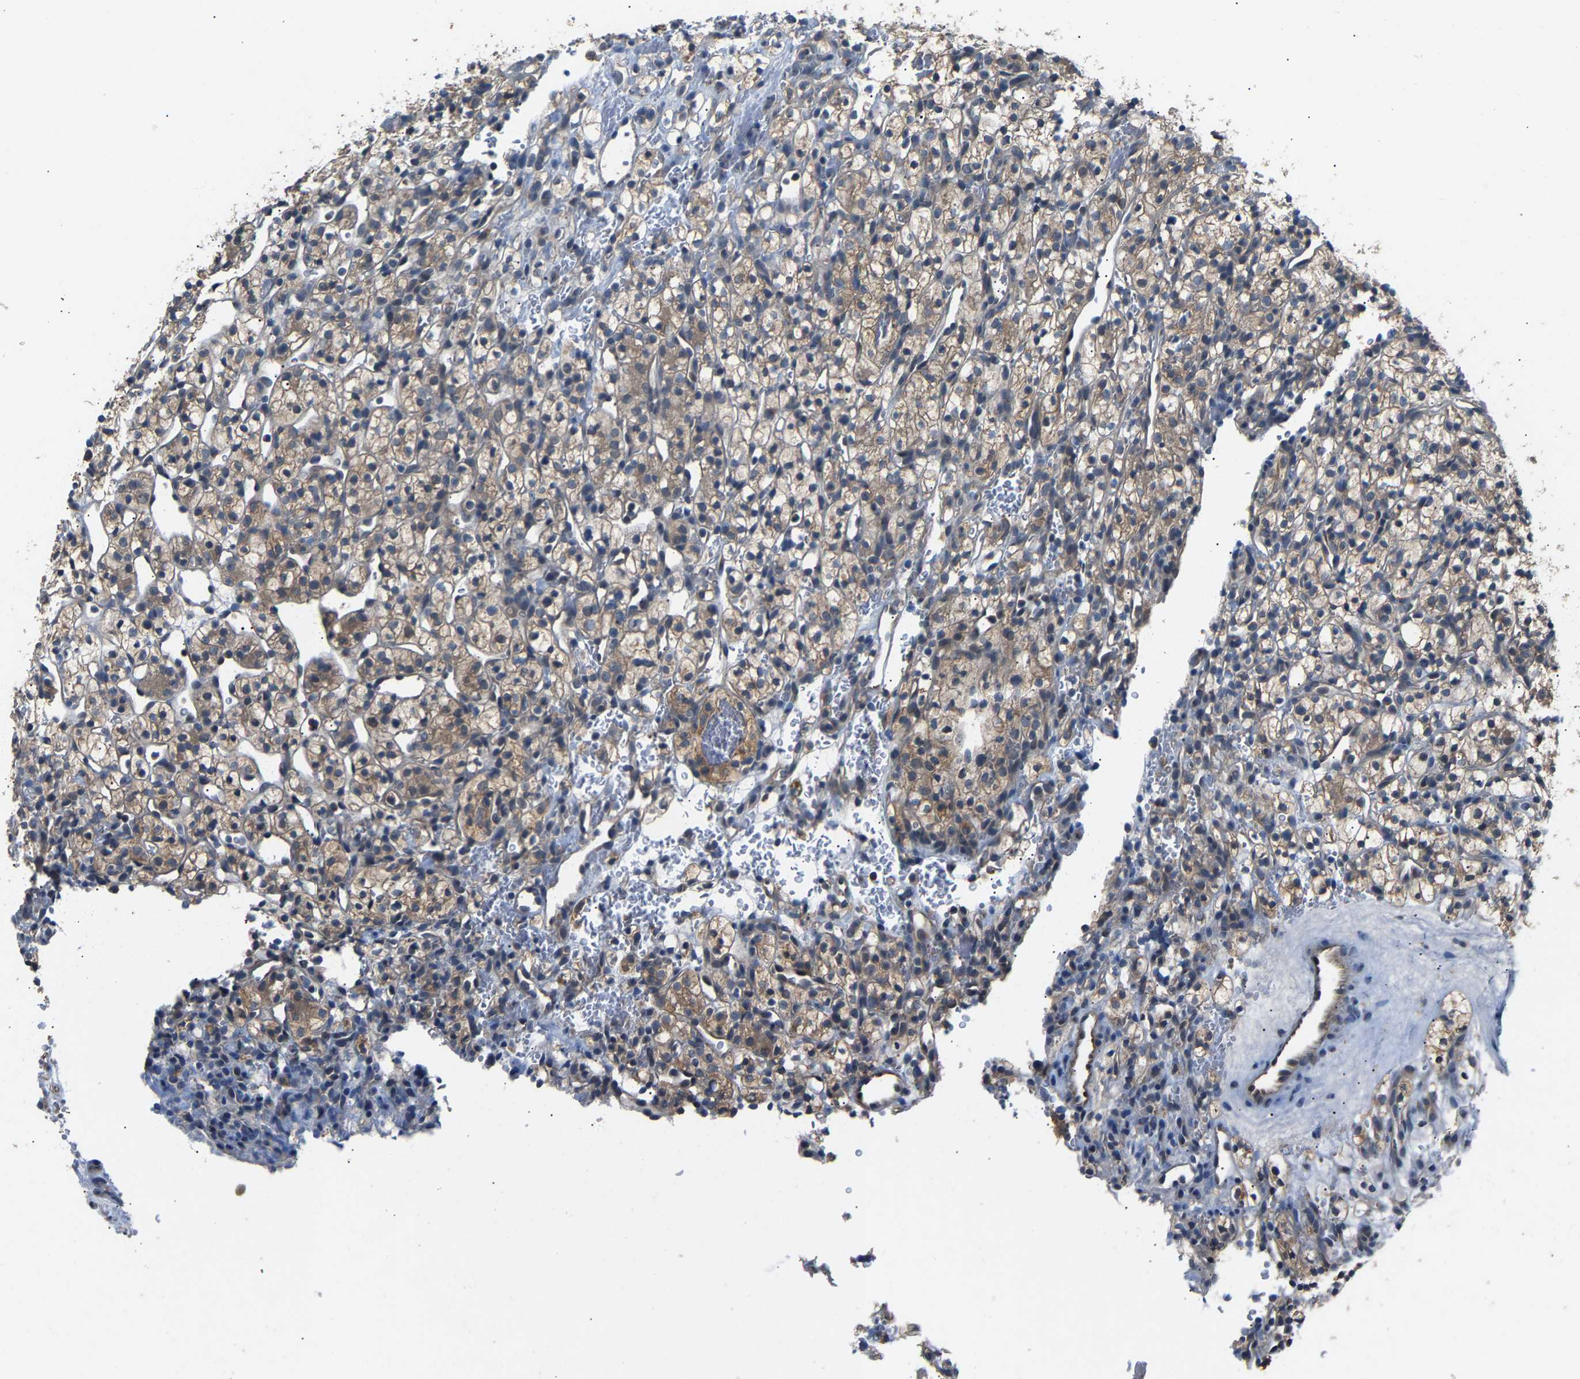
{"staining": {"intensity": "weak", "quantity": ">75%", "location": "cytoplasmic/membranous"}, "tissue": "renal cancer", "cell_type": "Tumor cells", "image_type": "cancer", "snomed": [{"axis": "morphology", "description": "Adenocarcinoma, NOS"}, {"axis": "topography", "description": "Kidney"}], "caption": "Protein analysis of renal cancer (adenocarcinoma) tissue exhibits weak cytoplasmic/membranous positivity in approximately >75% of tumor cells.", "gene": "ABCC9", "patient": {"sex": "female", "age": 57}}